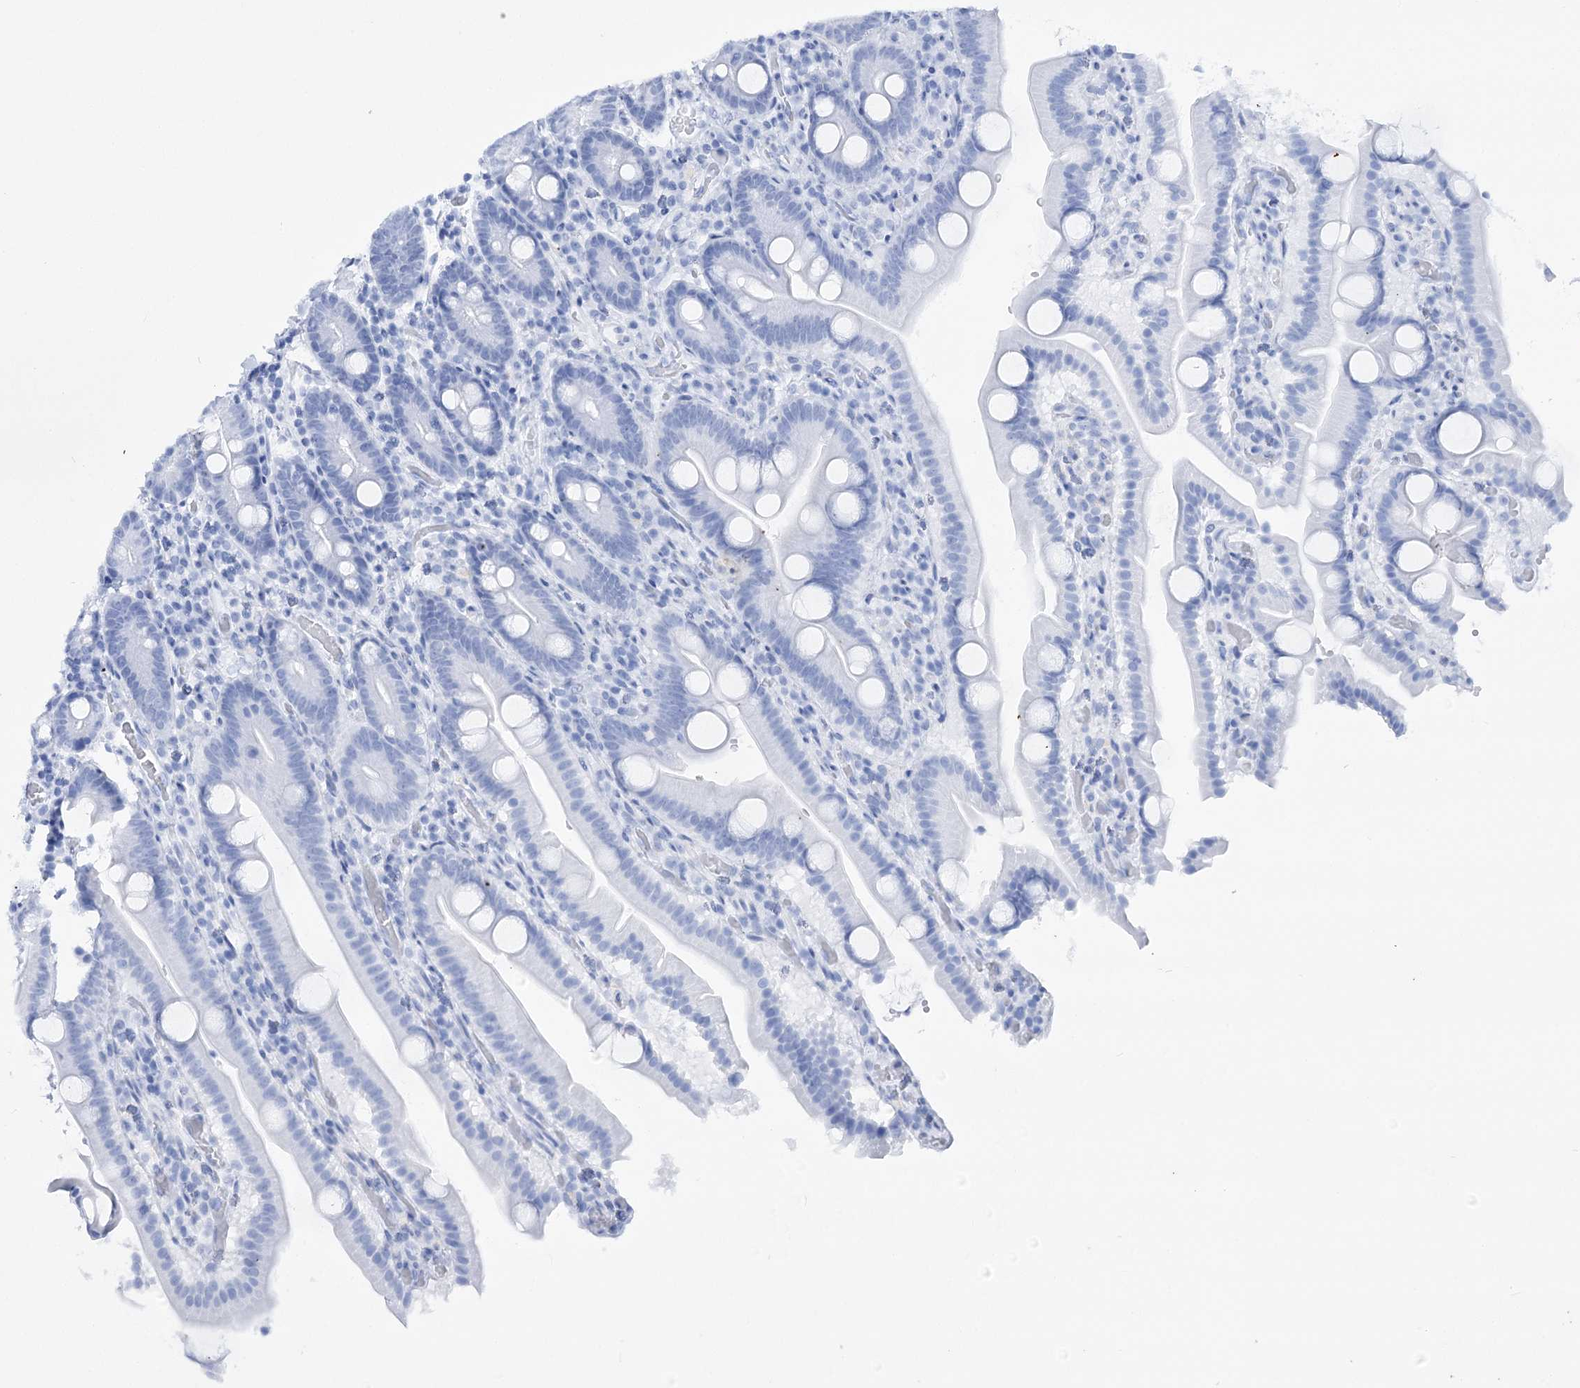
{"staining": {"intensity": "negative", "quantity": "none", "location": "none"}, "tissue": "duodenum", "cell_type": "Glandular cells", "image_type": "normal", "snomed": [{"axis": "morphology", "description": "Normal tissue, NOS"}, {"axis": "topography", "description": "Duodenum"}], "caption": "Glandular cells are negative for protein expression in normal human duodenum. (IHC, brightfield microscopy, high magnification).", "gene": "SIAE", "patient": {"sex": "male", "age": 55}}